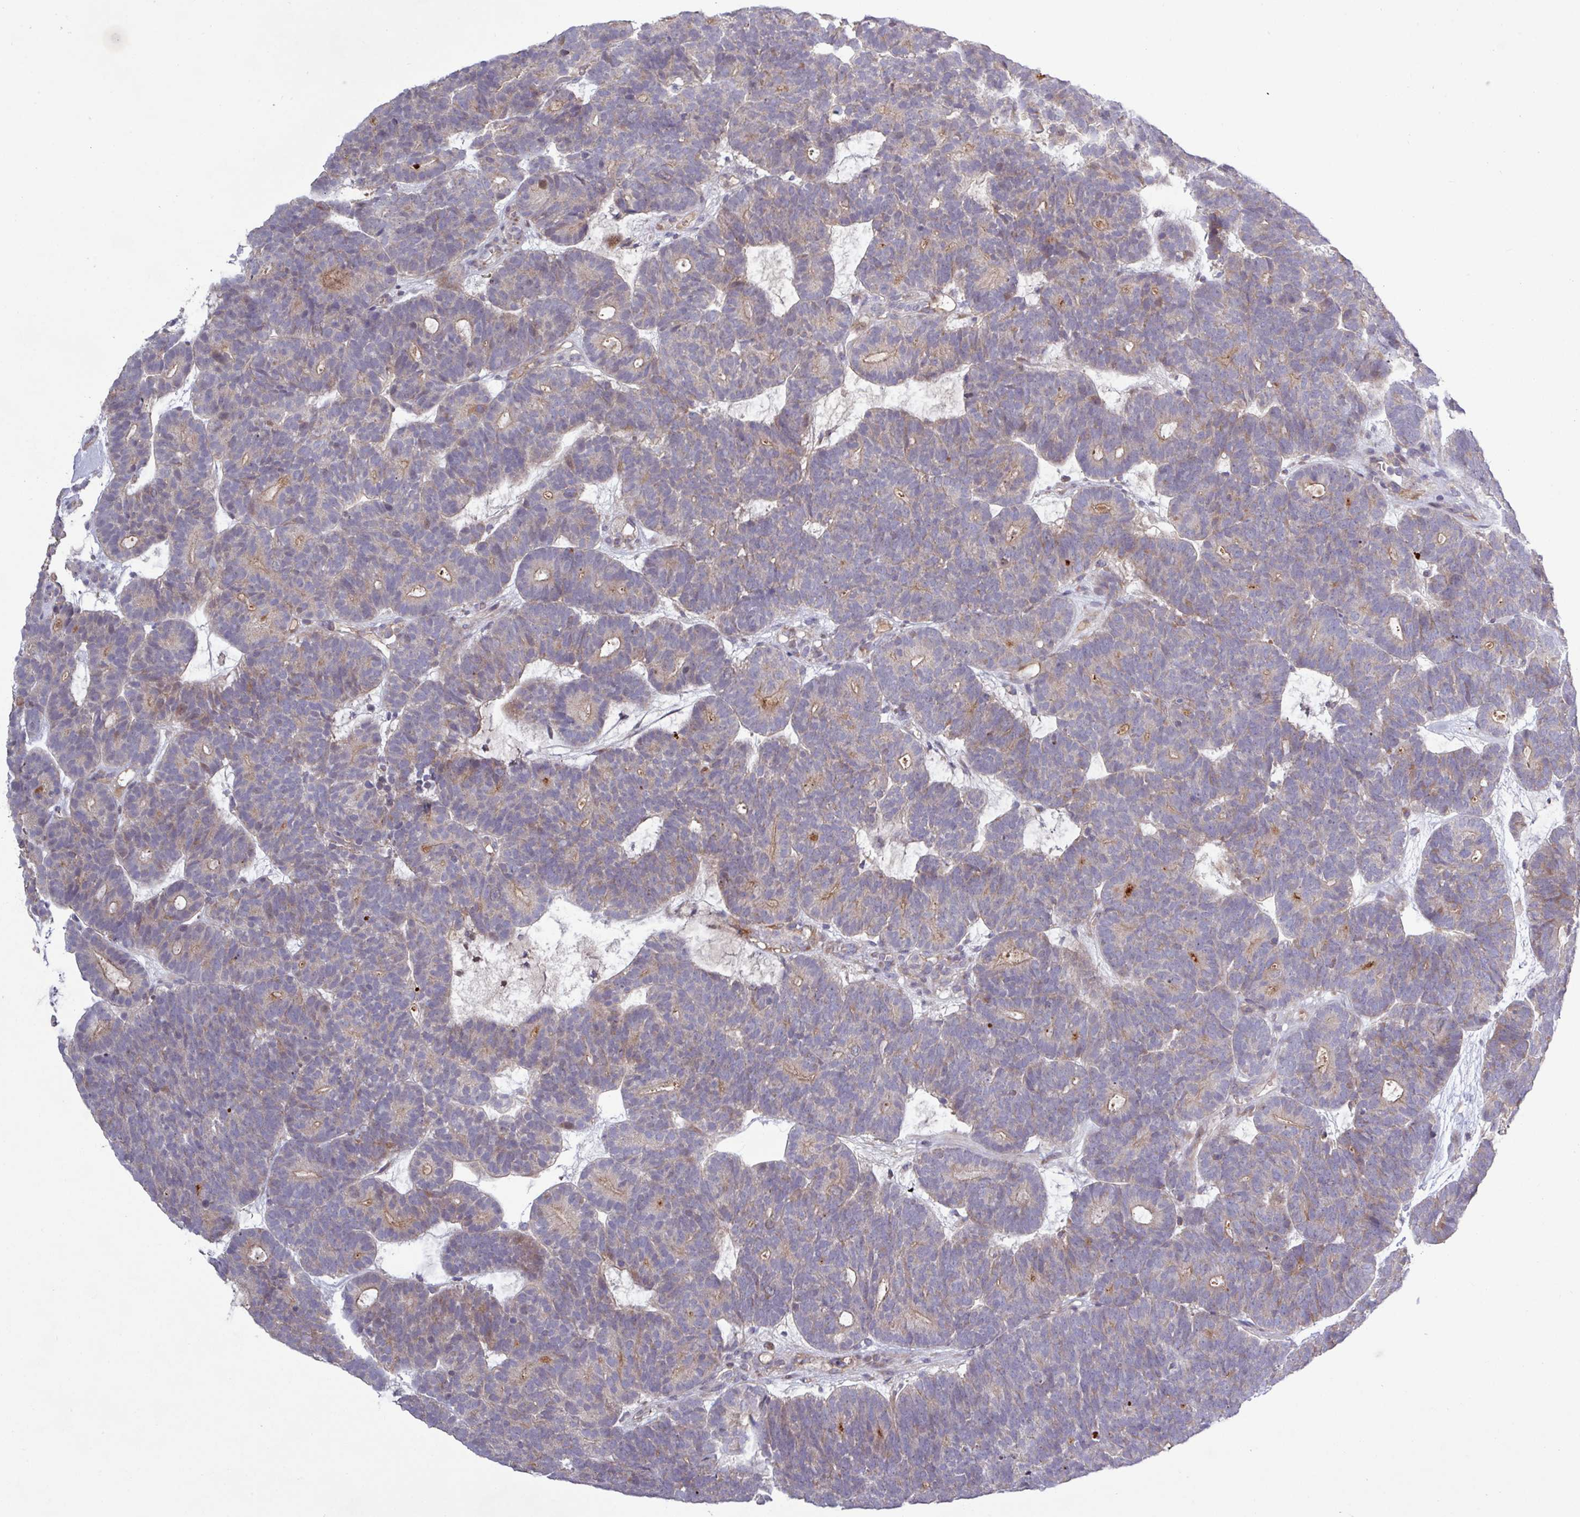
{"staining": {"intensity": "weak", "quantity": "<25%", "location": "cytoplasmic/membranous"}, "tissue": "head and neck cancer", "cell_type": "Tumor cells", "image_type": "cancer", "snomed": [{"axis": "morphology", "description": "Adenocarcinoma, NOS"}, {"axis": "topography", "description": "Head-Neck"}], "caption": "This image is of head and neck adenocarcinoma stained with IHC to label a protein in brown with the nuclei are counter-stained blue. There is no staining in tumor cells.", "gene": "TNFSF12", "patient": {"sex": "female", "age": 81}}